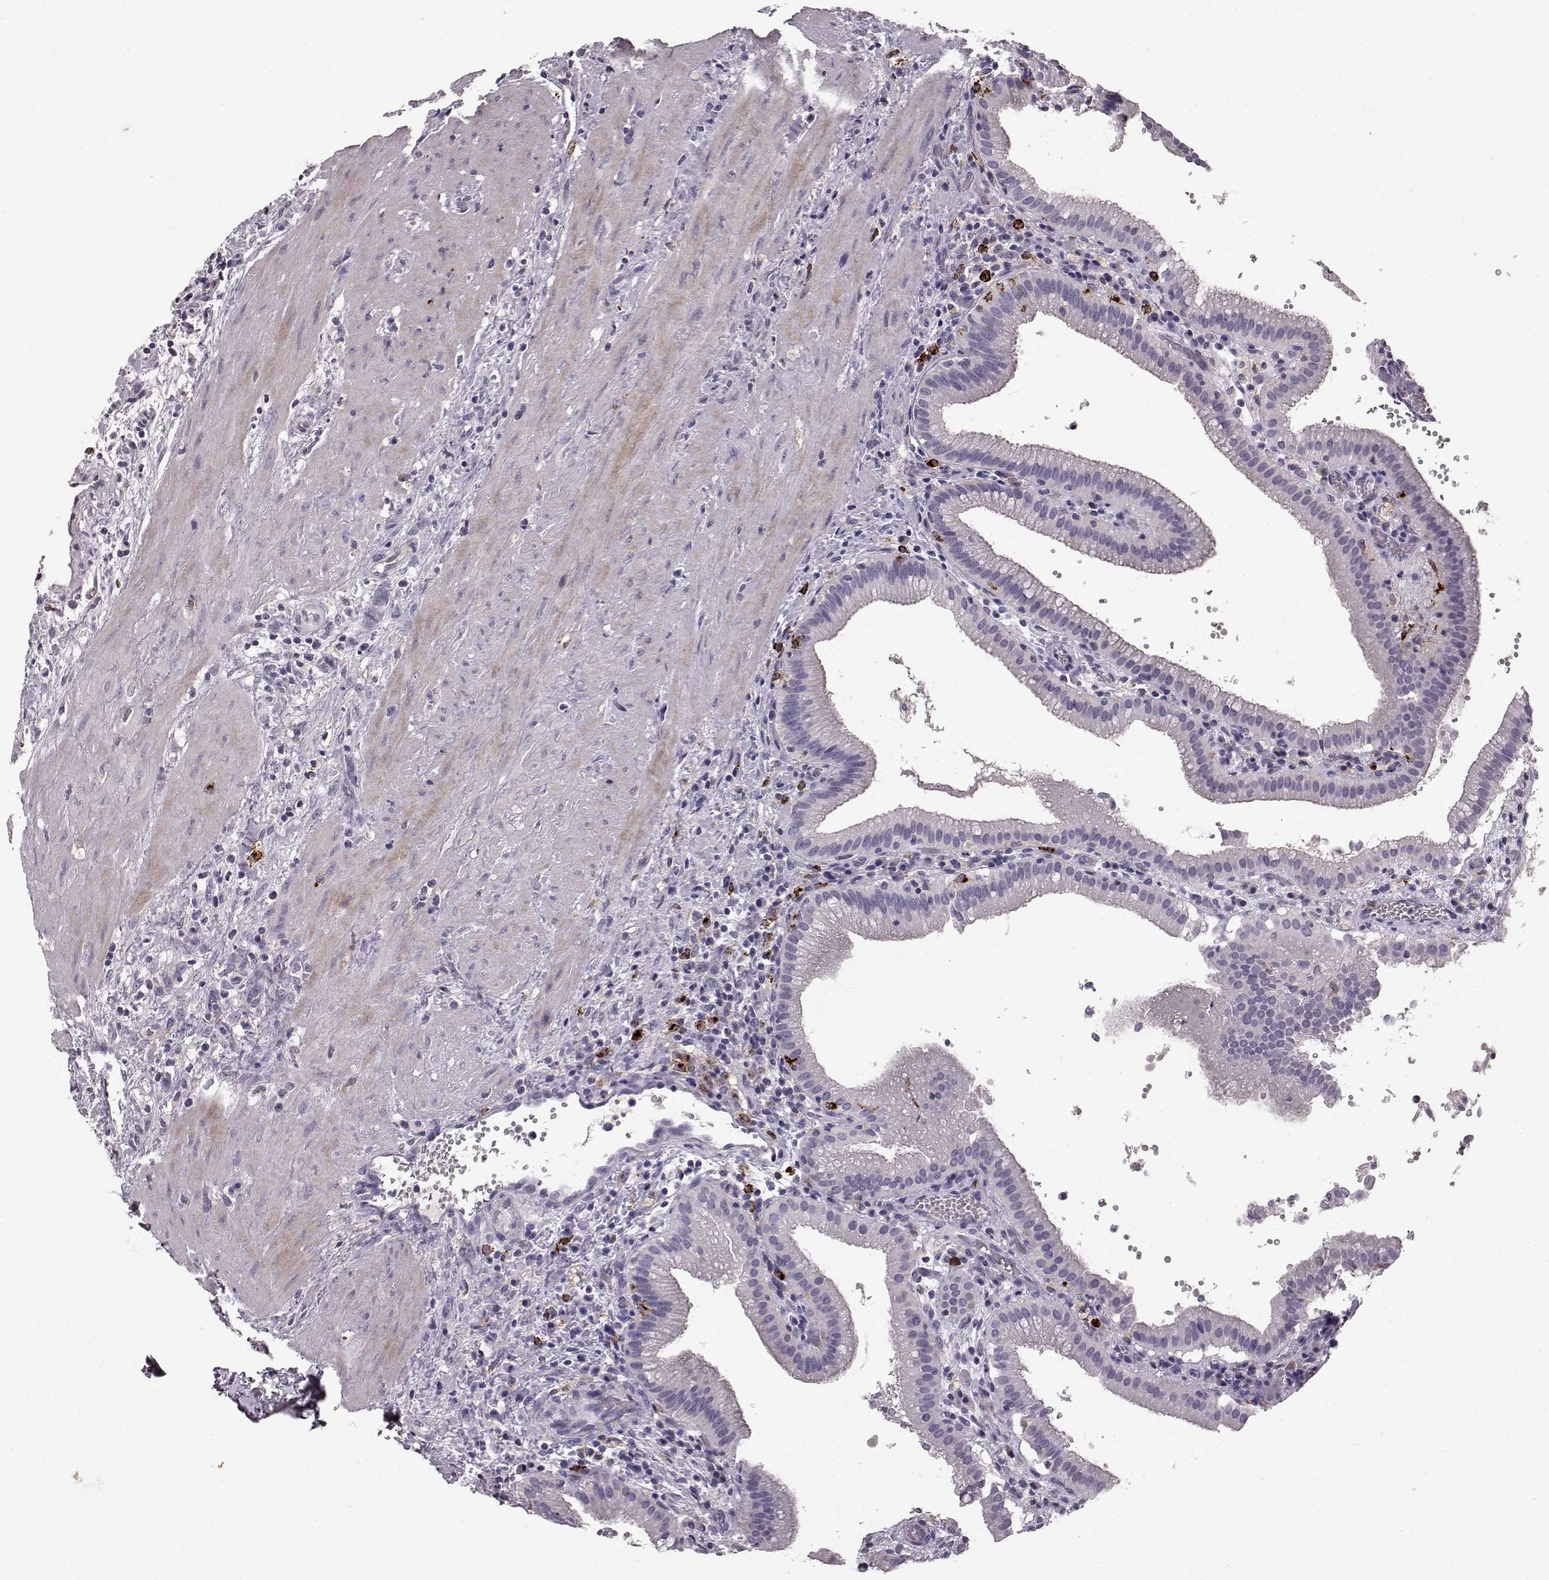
{"staining": {"intensity": "negative", "quantity": "none", "location": "none"}, "tissue": "gallbladder", "cell_type": "Glandular cells", "image_type": "normal", "snomed": [{"axis": "morphology", "description": "Normal tissue, NOS"}, {"axis": "topography", "description": "Gallbladder"}], "caption": "Immunohistochemistry (IHC) histopathology image of normal gallbladder: gallbladder stained with DAB demonstrates no significant protein expression in glandular cells.", "gene": "CCNF", "patient": {"sex": "male", "age": 42}}